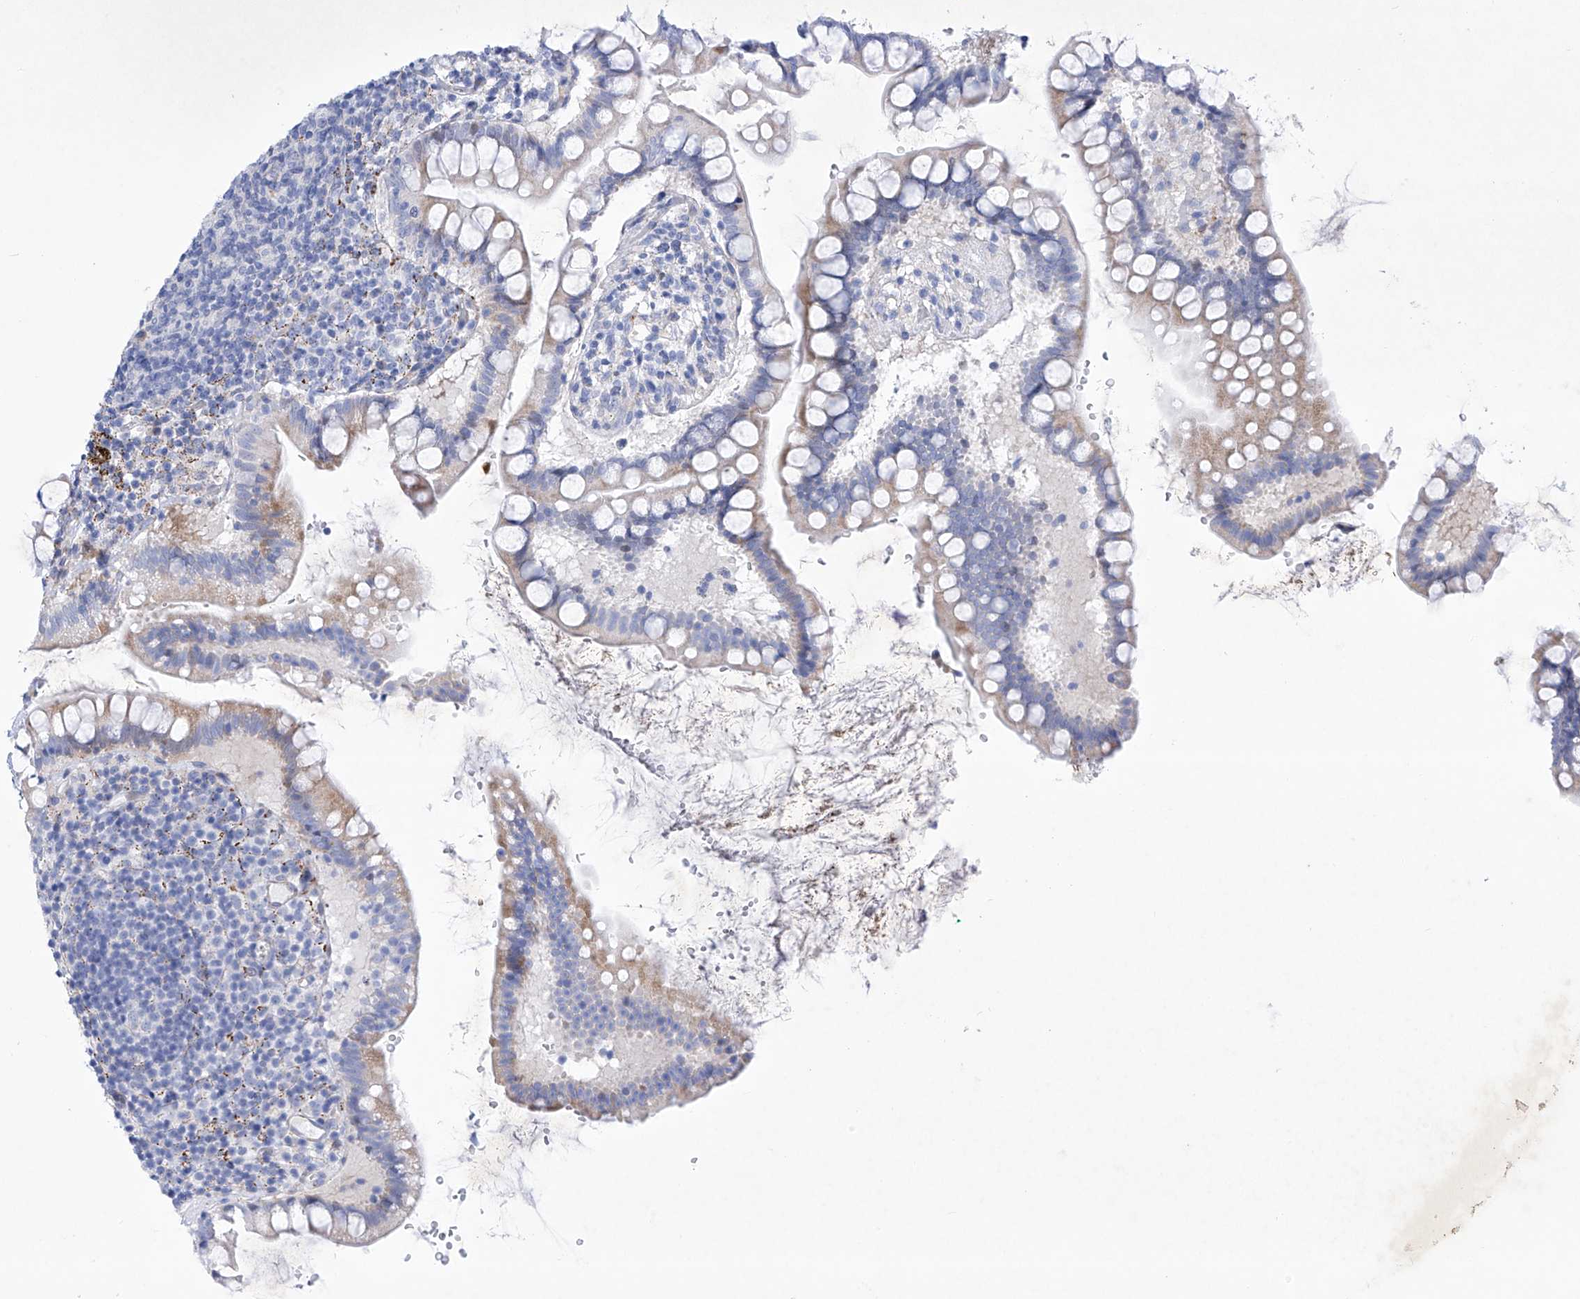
{"staining": {"intensity": "moderate", "quantity": "<25%", "location": "cytoplasmic/membranous"}, "tissue": "small intestine", "cell_type": "Glandular cells", "image_type": "normal", "snomed": [{"axis": "morphology", "description": "Normal tissue, NOS"}, {"axis": "topography", "description": "Small intestine"}], "caption": "Small intestine stained with a brown dye exhibits moderate cytoplasmic/membranous positive staining in about <25% of glandular cells.", "gene": "C1orf87", "patient": {"sex": "female", "age": 84}}